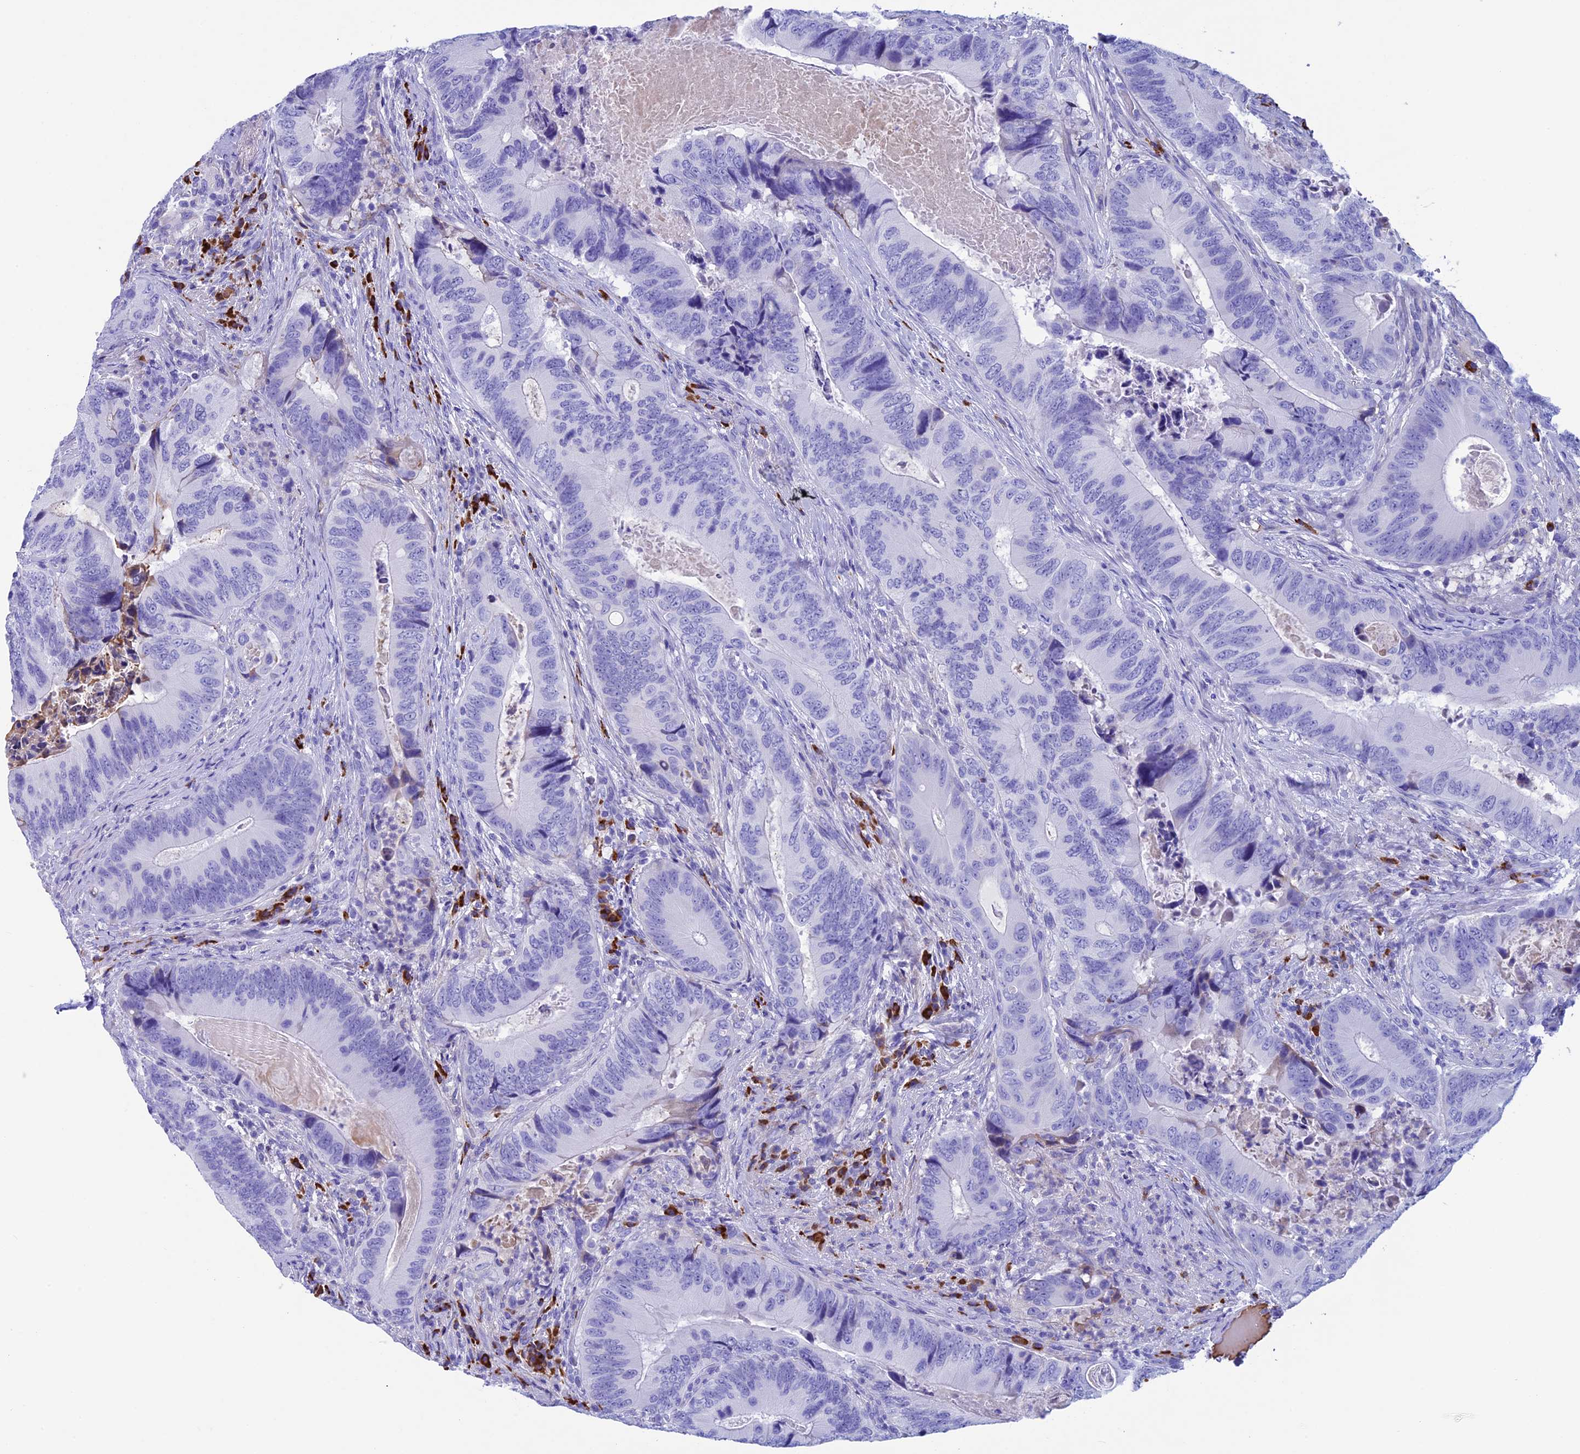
{"staining": {"intensity": "negative", "quantity": "none", "location": "none"}, "tissue": "colorectal cancer", "cell_type": "Tumor cells", "image_type": "cancer", "snomed": [{"axis": "morphology", "description": "Adenocarcinoma, NOS"}, {"axis": "topography", "description": "Colon"}], "caption": "There is no significant positivity in tumor cells of colorectal cancer (adenocarcinoma).", "gene": "IGSF6", "patient": {"sex": "male", "age": 84}}